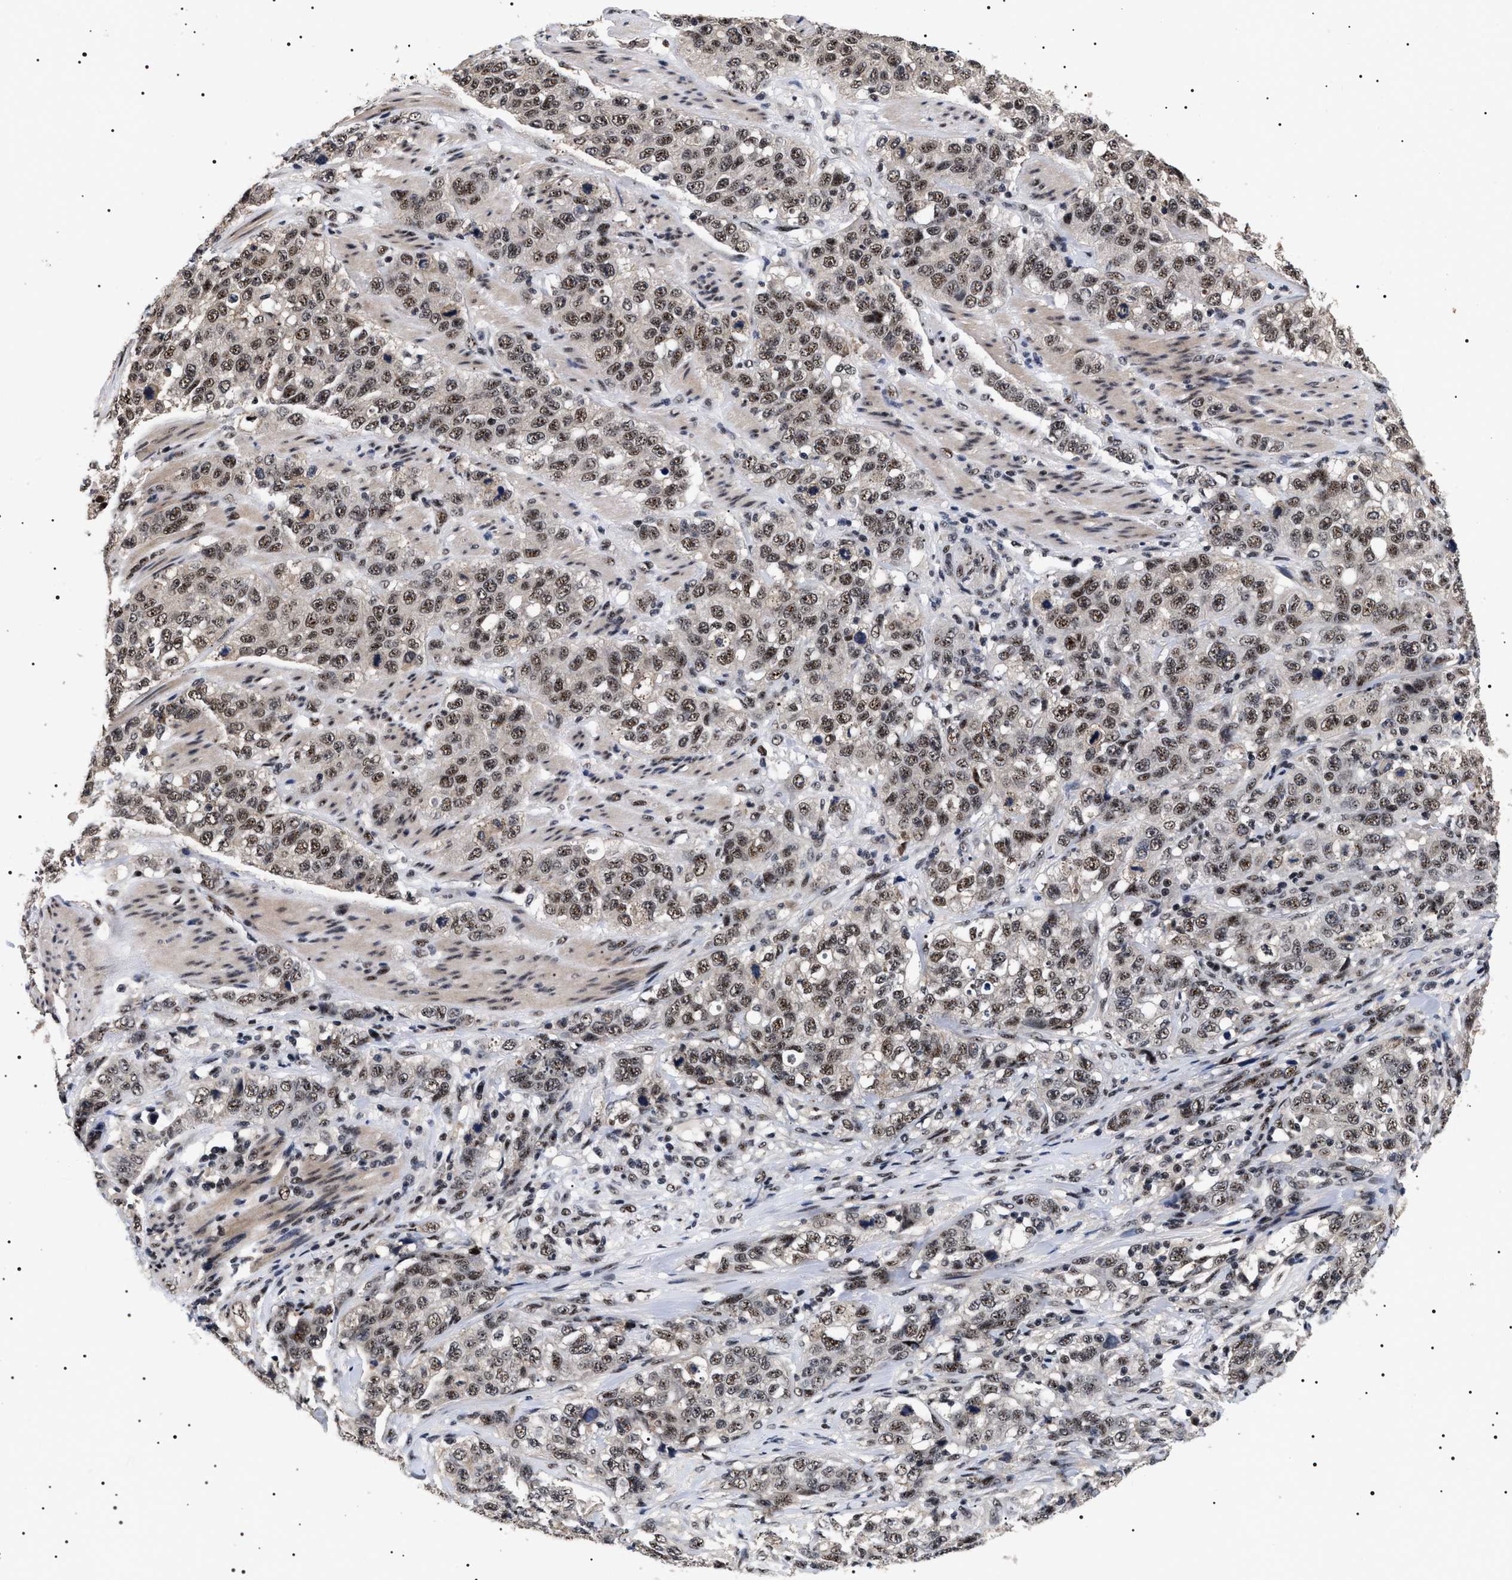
{"staining": {"intensity": "moderate", "quantity": ">75%", "location": "nuclear"}, "tissue": "stomach cancer", "cell_type": "Tumor cells", "image_type": "cancer", "snomed": [{"axis": "morphology", "description": "Adenocarcinoma, NOS"}, {"axis": "topography", "description": "Stomach"}], "caption": "Immunohistochemistry (IHC) of stomach cancer (adenocarcinoma) exhibits medium levels of moderate nuclear staining in about >75% of tumor cells. Nuclei are stained in blue.", "gene": "CAAP1", "patient": {"sex": "male", "age": 48}}